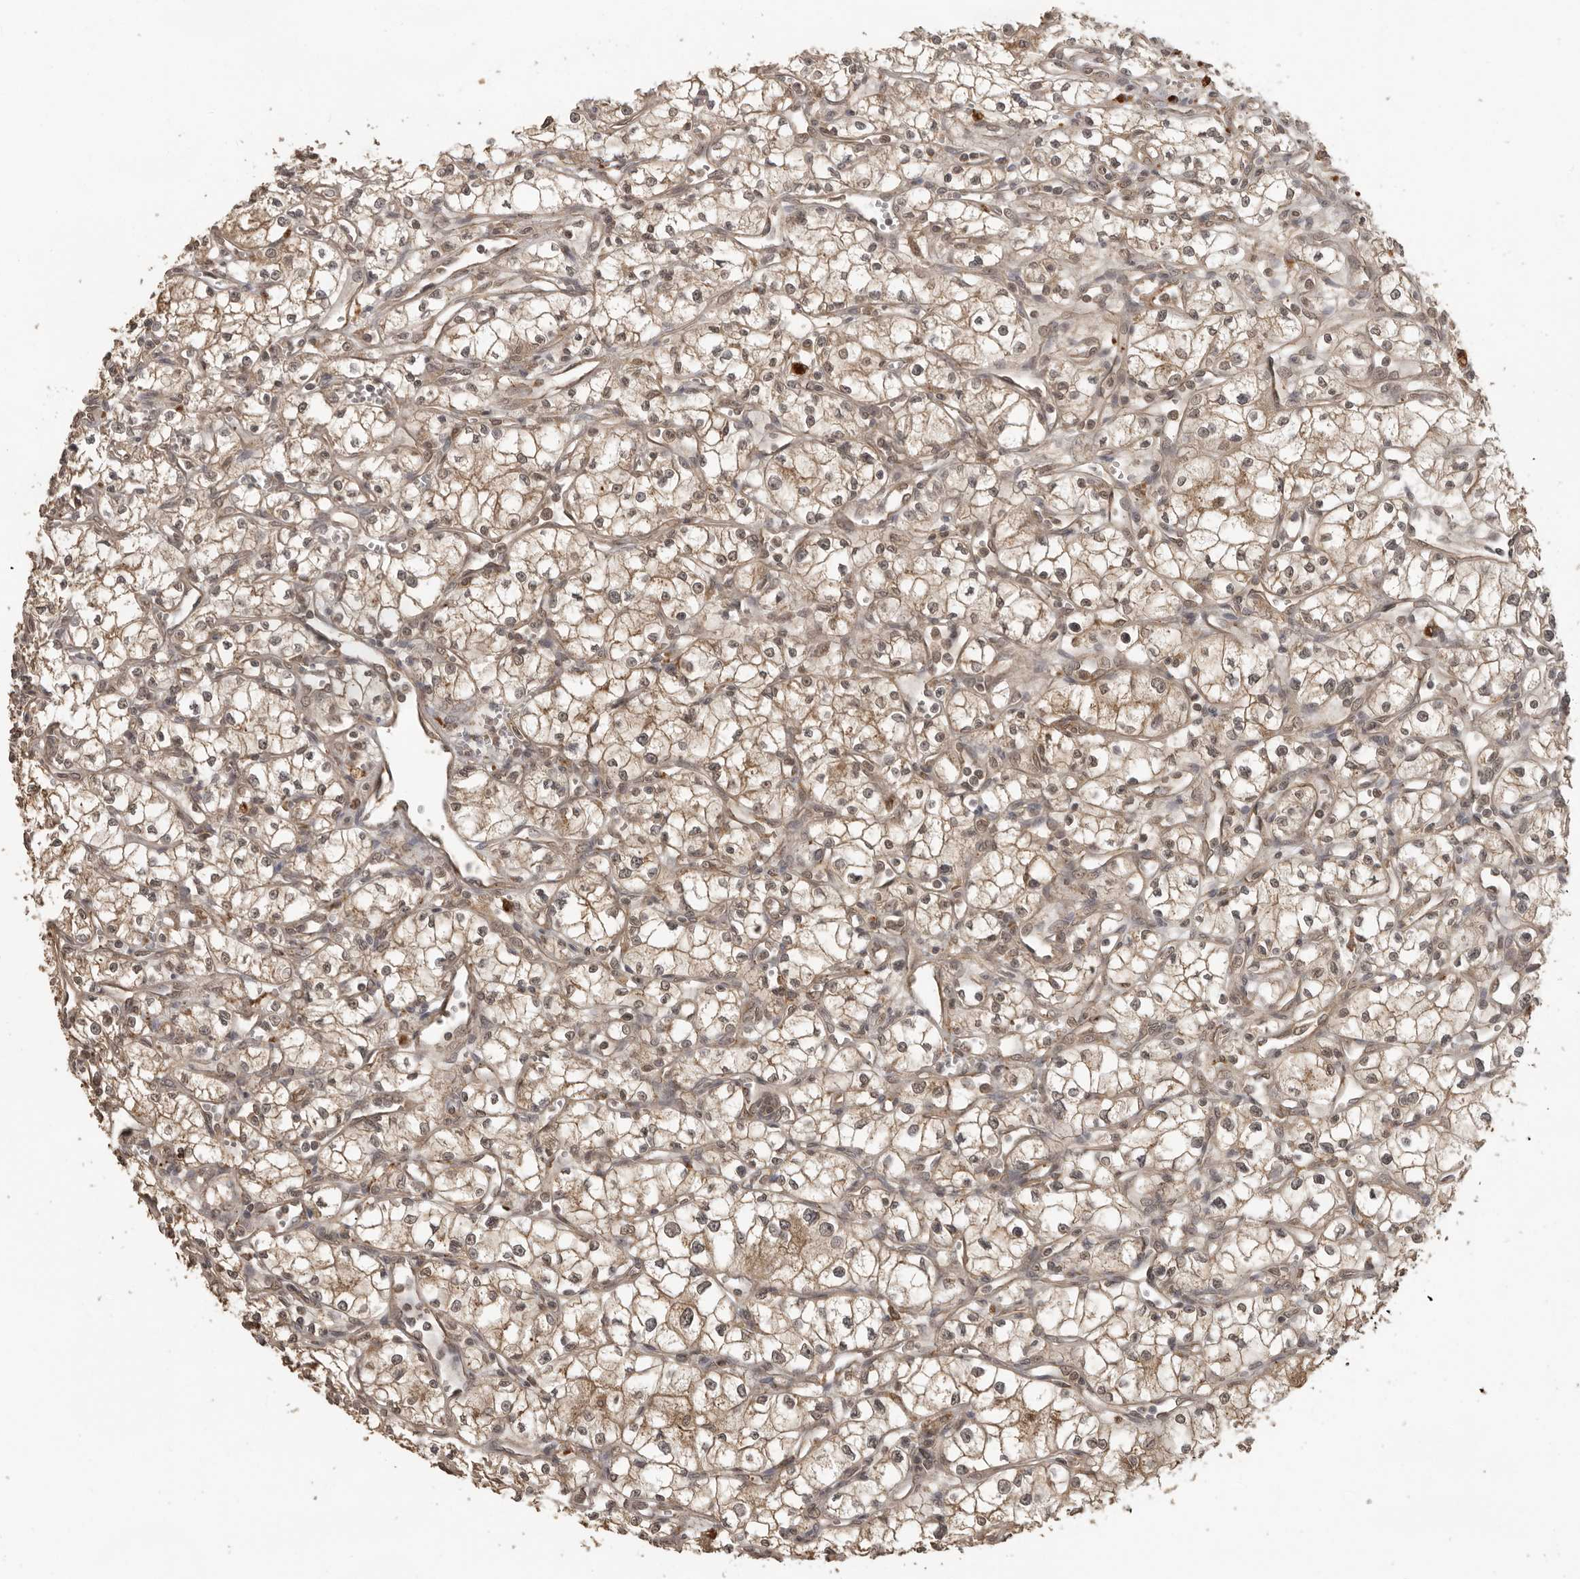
{"staining": {"intensity": "weak", "quantity": ">75%", "location": "cytoplasmic/membranous"}, "tissue": "renal cancer", "cell_type": "Tumor cells", "image_type": "cancer", "snomed": [{"axis": "morphology", "description": "Adenocarcinoma, NOS"}, {"axis": "topography", "description": "Kidney"}], "caption": "Weak cytoplasmic/membranous protein positivity is identified in approximately >75% of tumor cells in renal cancer.", "gene": "CTF1", "patient": {"sex": "male", "age": 59}}